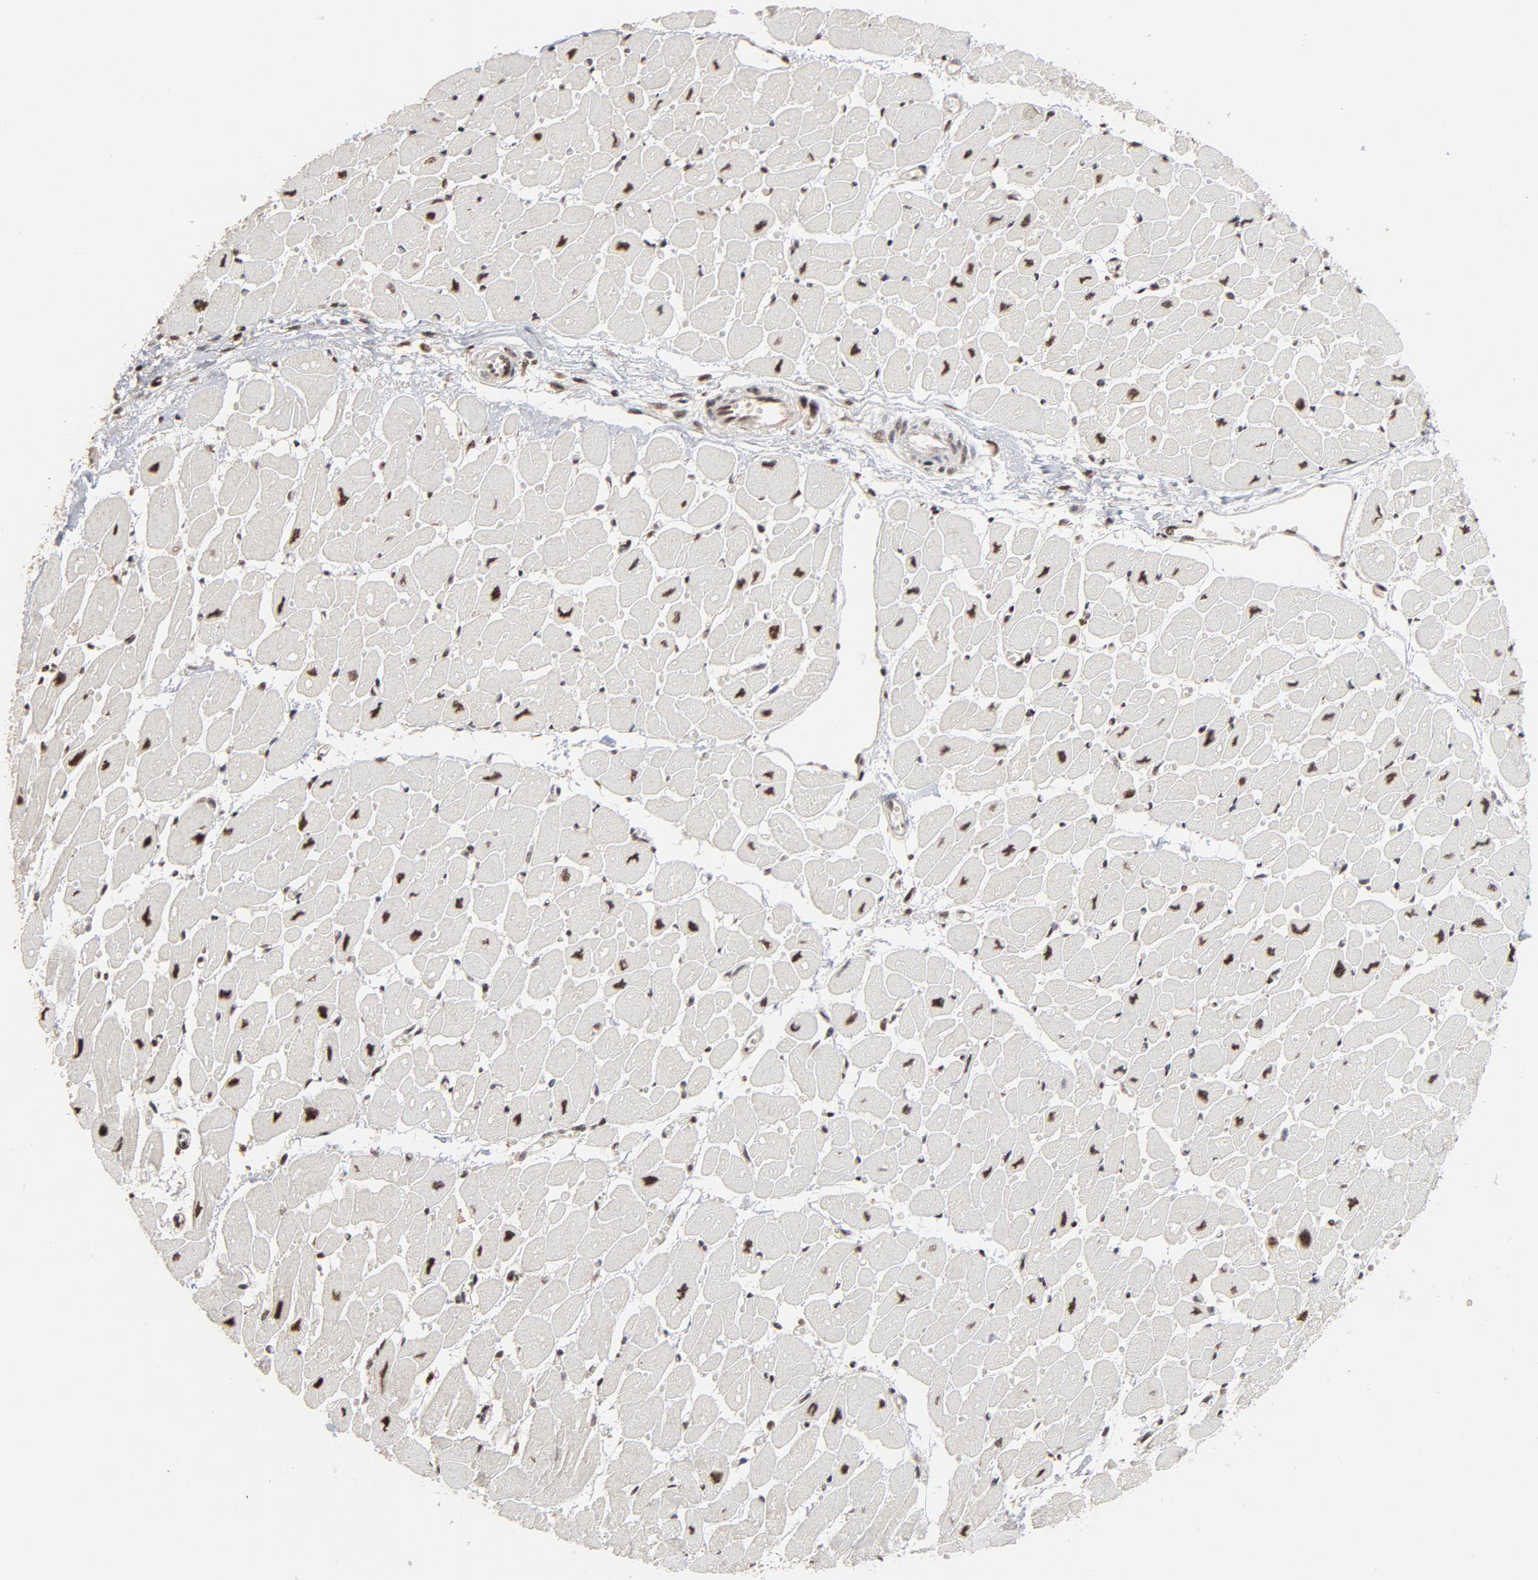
{"staining": {"intensity": "strong", "quantity": ">75%", "location": "nuclear"}, "tissue": "heart muscle", "cell_type": "Cardiomyocytes", "image_type": "normal", "snomed": [{"axis": "morphology", "description": "Normal tissue, NOS"}, {"axis": "topography", "description": "Heart"}], "caption": "This is an image of immunohistochemistry (IHC) staining of benign heart muscle, which shows strong expression in the nuclear of cardiomyocytes.", "gene": "TP53RK", "patient": {"sex": "female", "age": 54}}